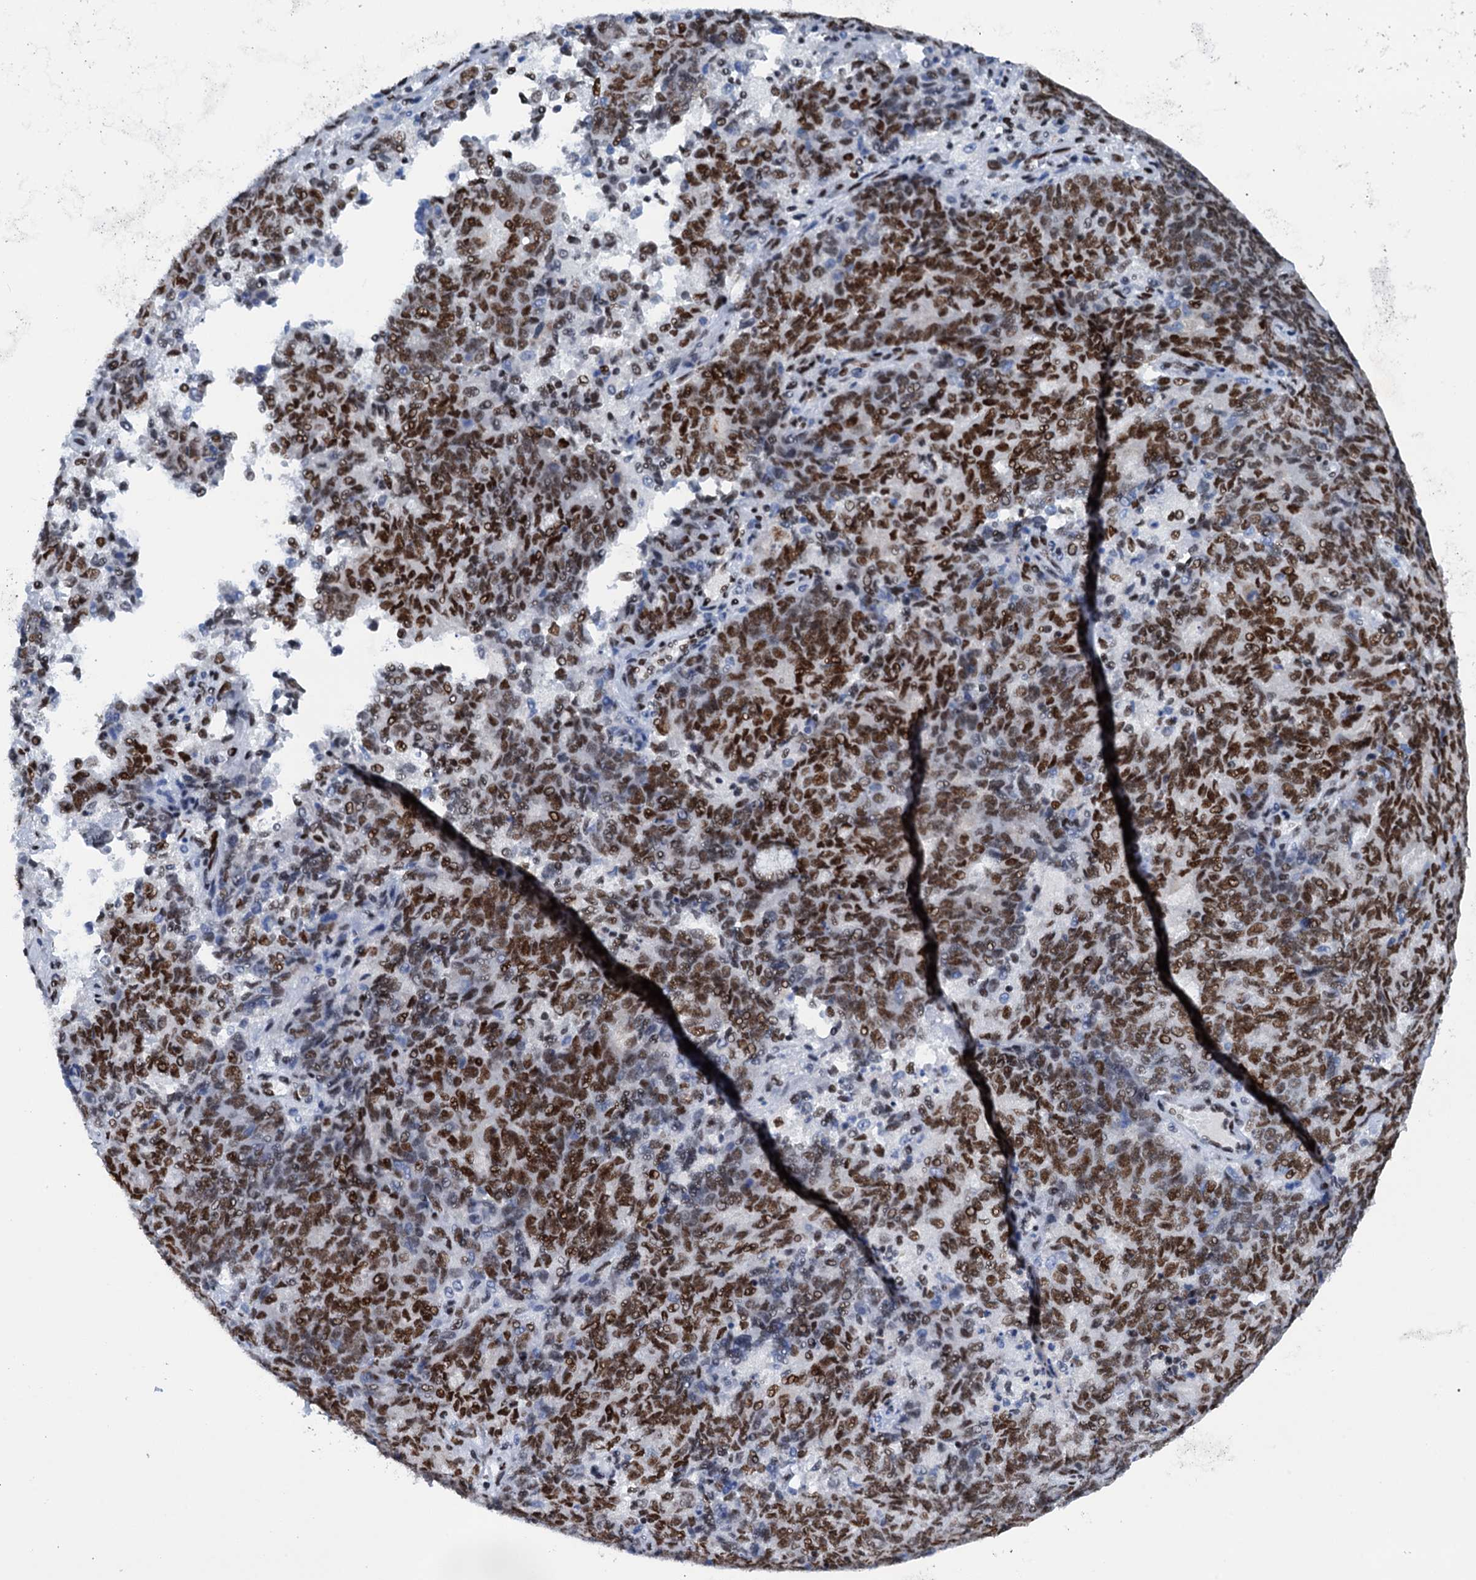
{"staining": {"intensity": "strong", "quantity": ">75%", "location": "nuclear"}, "tissue": "endometrial cancer", "cell_type": "Tumor cells", "image_type": "cancer", "snomed": [{"axis": "morphology", "description": "Adenocarcinoma, NOS"}, {"axis": "topography", "description": "Endometrium"}], "caption": "A brown stain labels strong nuclear staining of a protein in endometrial cancer tumor cells.", "gene": "SLTM", "patient": {"sex": "female", "age": 80}}